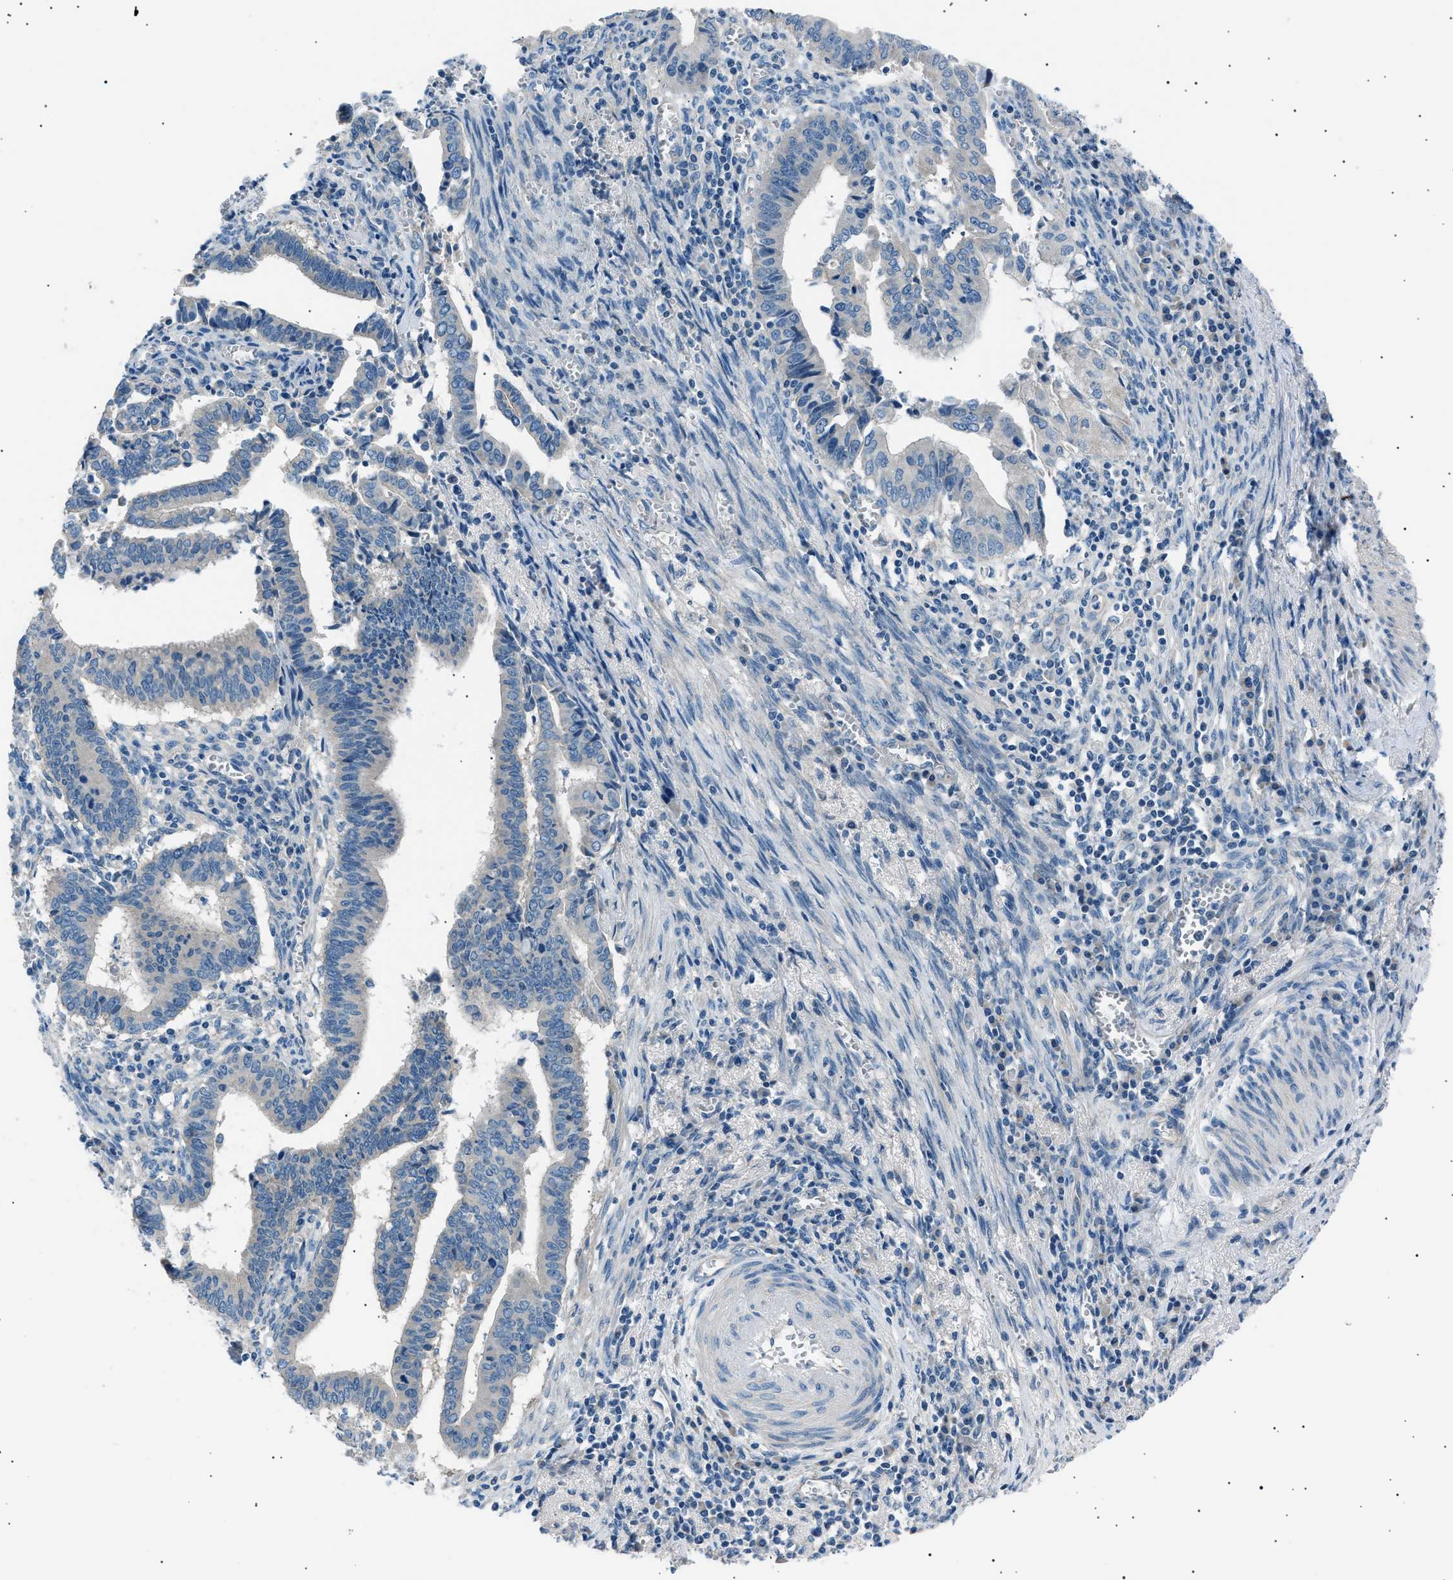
{"staining": {"intensity": "negative", "quantity": "none", "location": "none"}, "tissue": "cervical cancer", "cell_type": "Tumor cells", "image_type": "cancer", "snomed": [{"axis": "morphology", "description": "Adenocarcinoma, NOS"}, {"axis": "topography", "description": "Cervix"}], "caption": "IHC micrograph of neoplastic tissue: human cervical cancer stained with DAB (3,3'-diaminobenzidine) shows no significant protein expression in tumor cells. (Stains: DAB (3,3'-diaminobenzidine) immunohistochemistry (IHC) with hematoxylin counter stain, Microscopy: brightfield microscopy at high magnification).", "gene": "LRRC37B", "patient": {"sex": "female", "age": 44}}